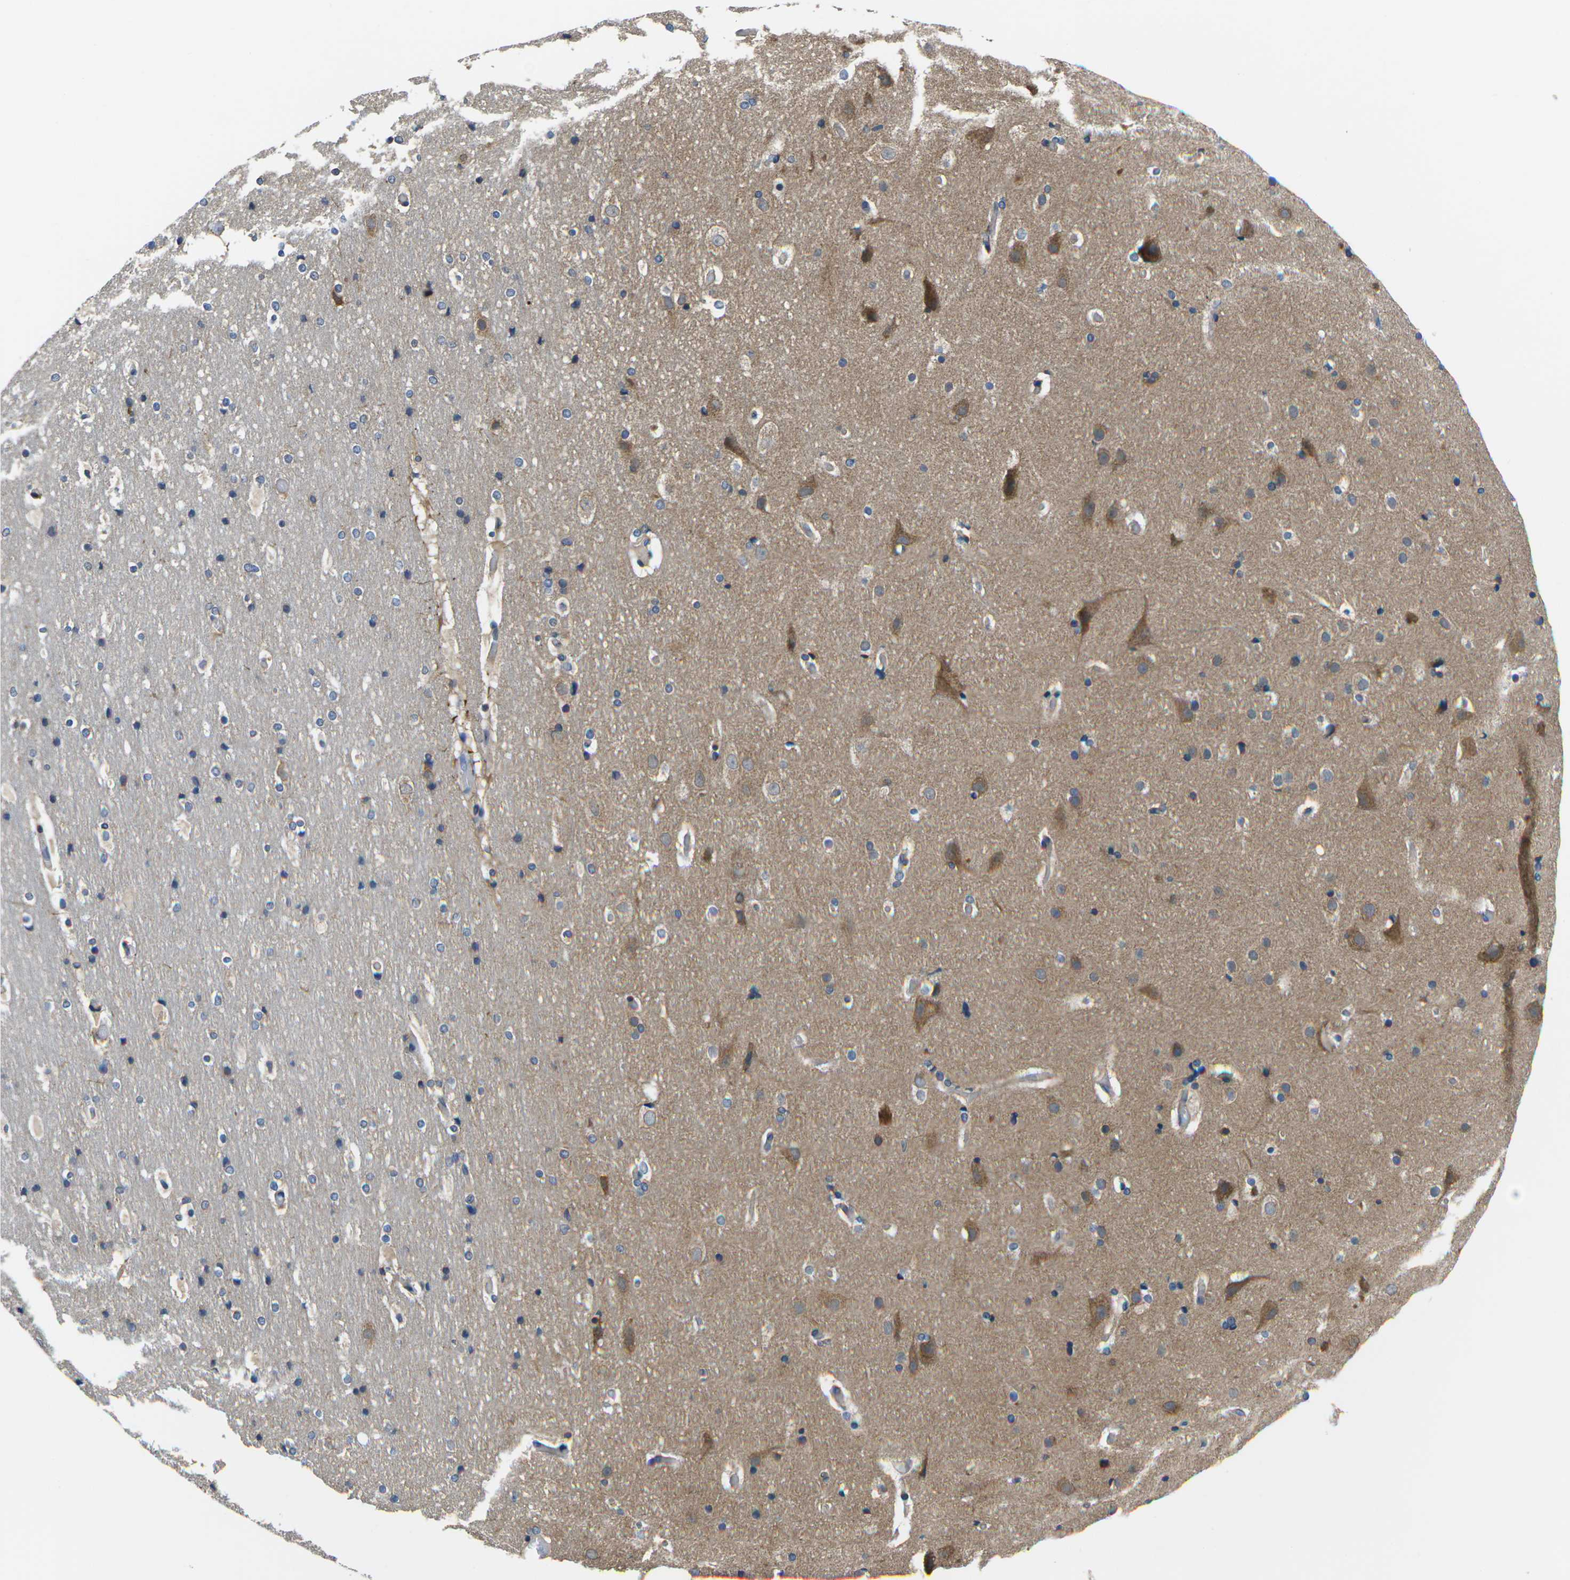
{"staining": {"intensity": "negative", "quantity": "none", "location": "none"}, "tissue": "cerebral cortex", "cell_type": "Endothelial cells", "image_type": "normal", "snomed": [{"axis": "morphology", "description": "Normal tissue, NOS"}, {"axis": "topography", "description": "Cerebral cortex"}], "caption": "Immunohistochemical staining of unremarkable human cerebral cortex demonstrates no significant staining in endothelial cells.", "gene": "TMCC2", "patient": {"sex": "male", "age": 57}}